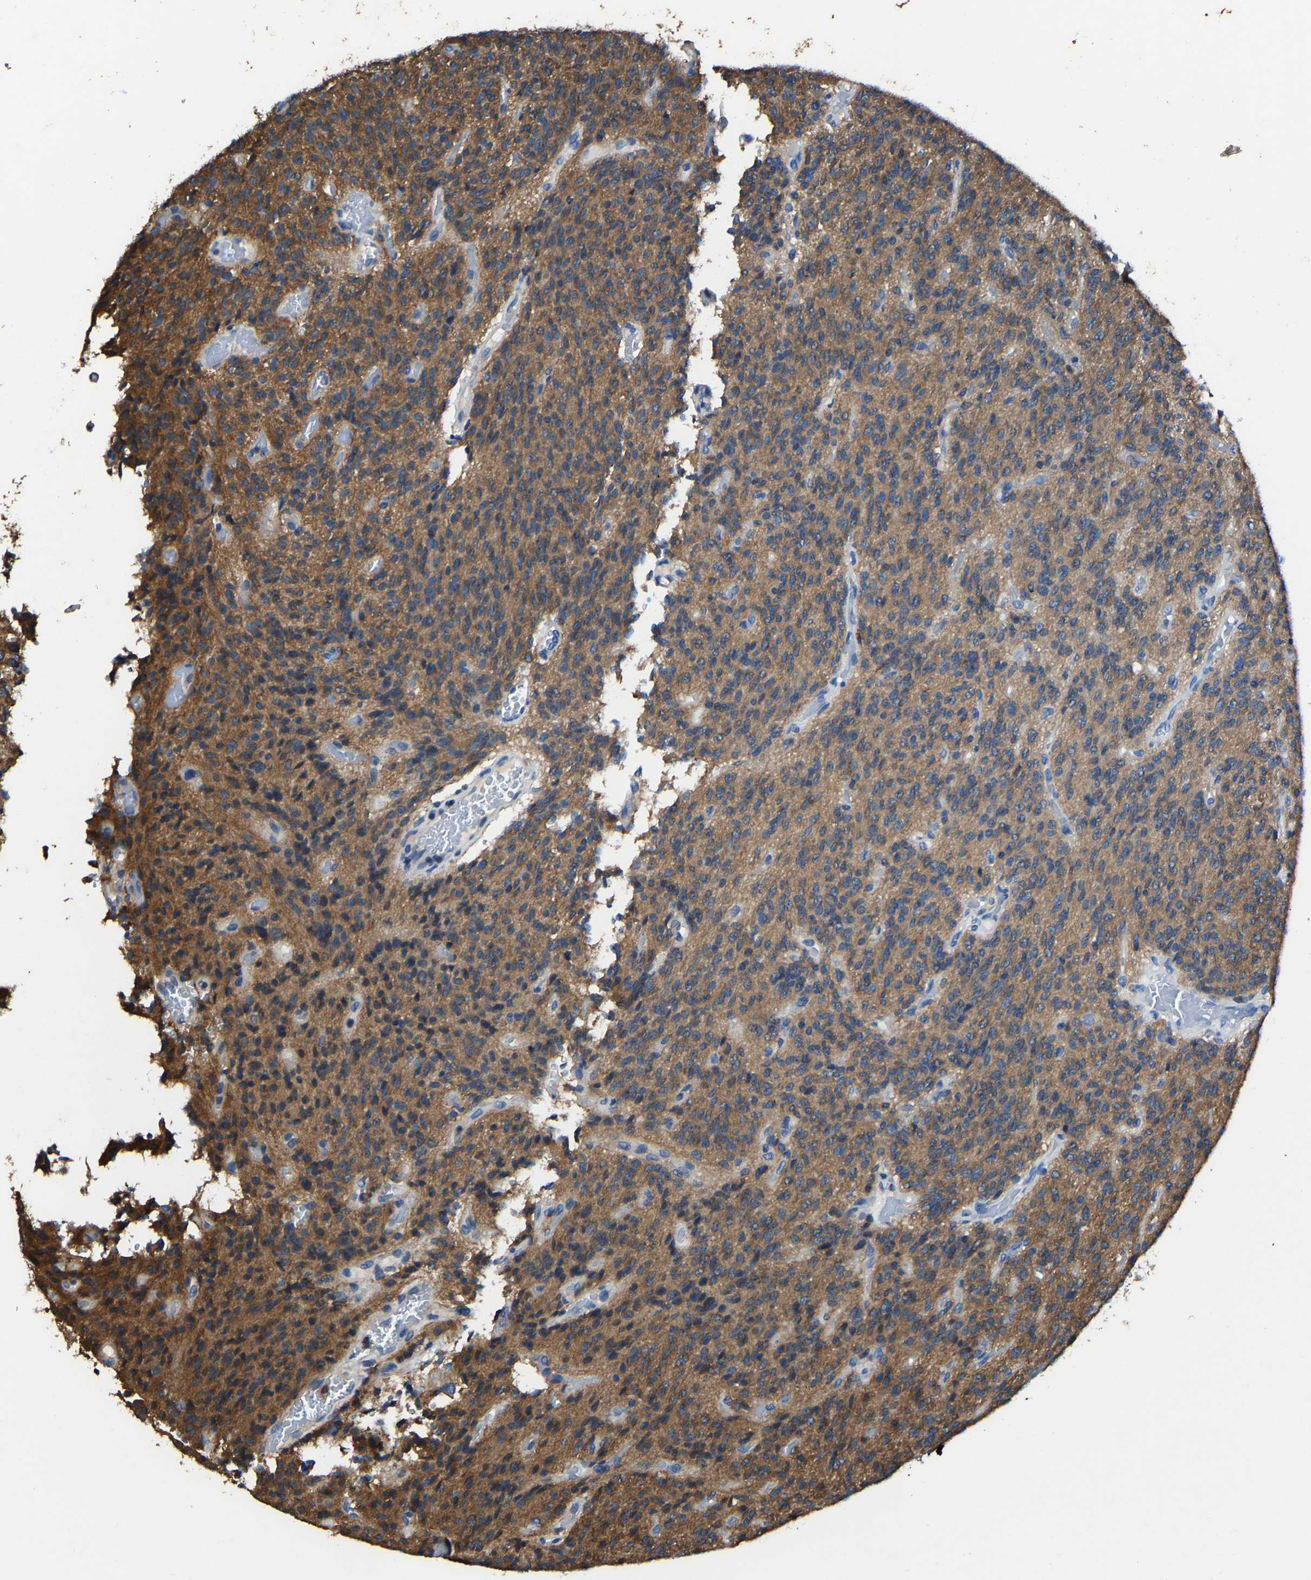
{"staining": {"intensity": "moderate", "quantity": ">75%", "location": "cytoplasmic/membranous"}, "tissue": "glioma", "cell_type": "Tumor cells", "image_type": "cancer", "snomed": [{"axis": "morphology", "description": "Glioma, malignant, High grade"}, {"axis": "topography", "description": "Brain"}], "caption": "Human malignant high-grade glioma stained with a protein marker exhibits moderate staining in tumor cells.", "gene": "KIAA1958", "patient": {"sex": "male", "age": 34}}